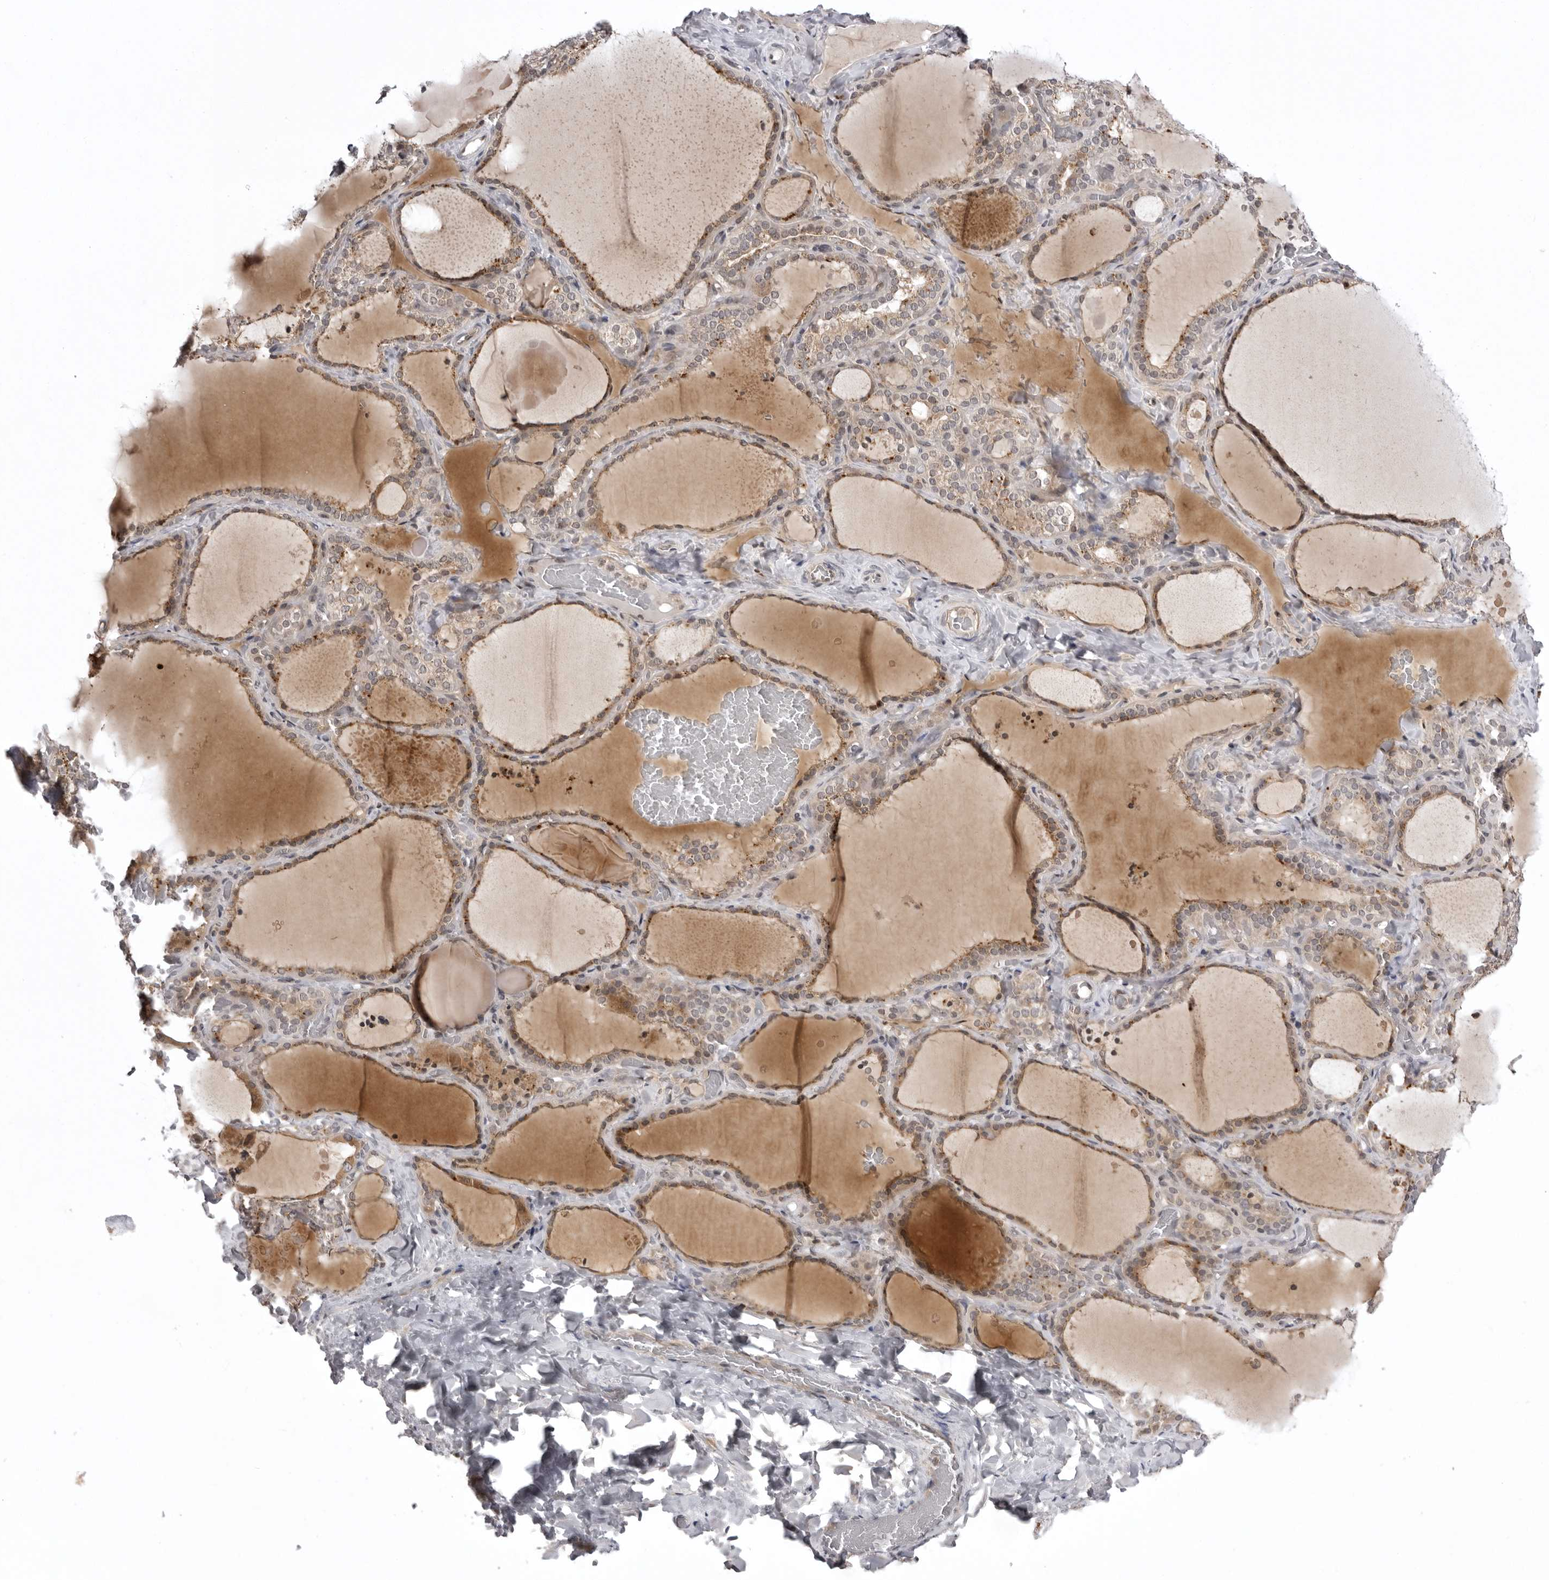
{"staining": {"intensity": "weak", "quantity": ">75%", "location": "cytoplasmic/membranous"}, "tissue": "thyroid gland", "cell_type": "Glandular cells", "image_type": "normal", "snomed": [{"axis": "morphology", "description": "Normal tissue, NOS"}, {"axis": "topography", "description": "Thyroid gland"}], "caption": "This image reveals IHC staining of benign human thyroid gland, with low weak cytoplasmic/membranous positivity in approximately >75% of glandular cells.", "gene": "USP43", "patient": {"sex": "female", "age": 22}}